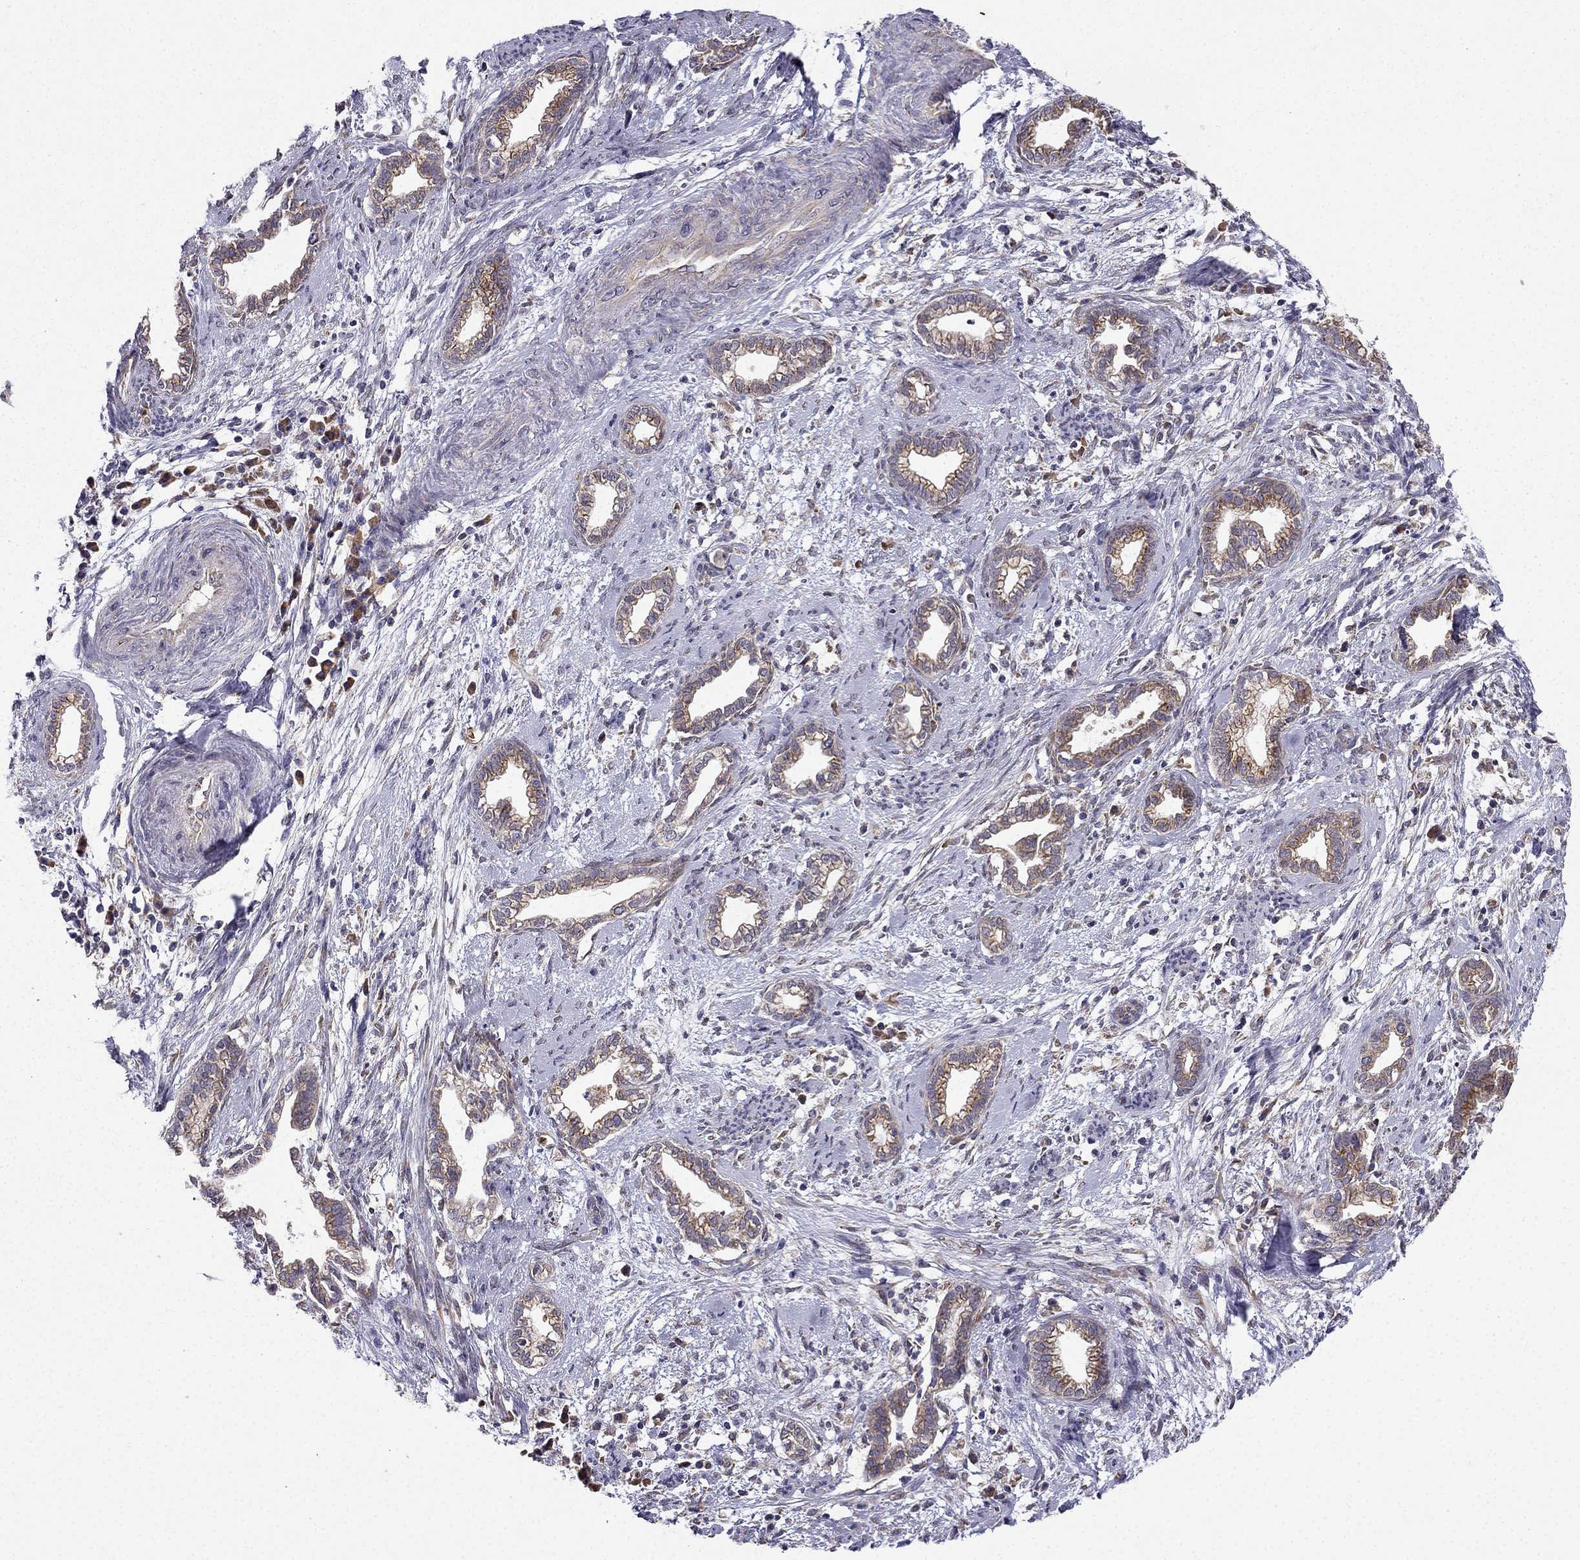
{"staining": {"intensity": "moderate", "quantity": "25%-75%", "location": "cytoplasmic/membranous"}, "tissue": "cervical cancer", "cell_type": "Tumor cells", "image_type": "cancer", "snomed": [{"axis": "morphology", "description": "Adenocarcinoma, NOS"}, {"axis": "topography", "description": "Cervix"}], "caption": "Protein expression analysis of human cervical cancer reveals moderate cytoplasmic/membranous expression in approximately 25%-75% of tumor cells.", "gene": "B4GALT7", "patient": {"sex": "female", "age": 62}}